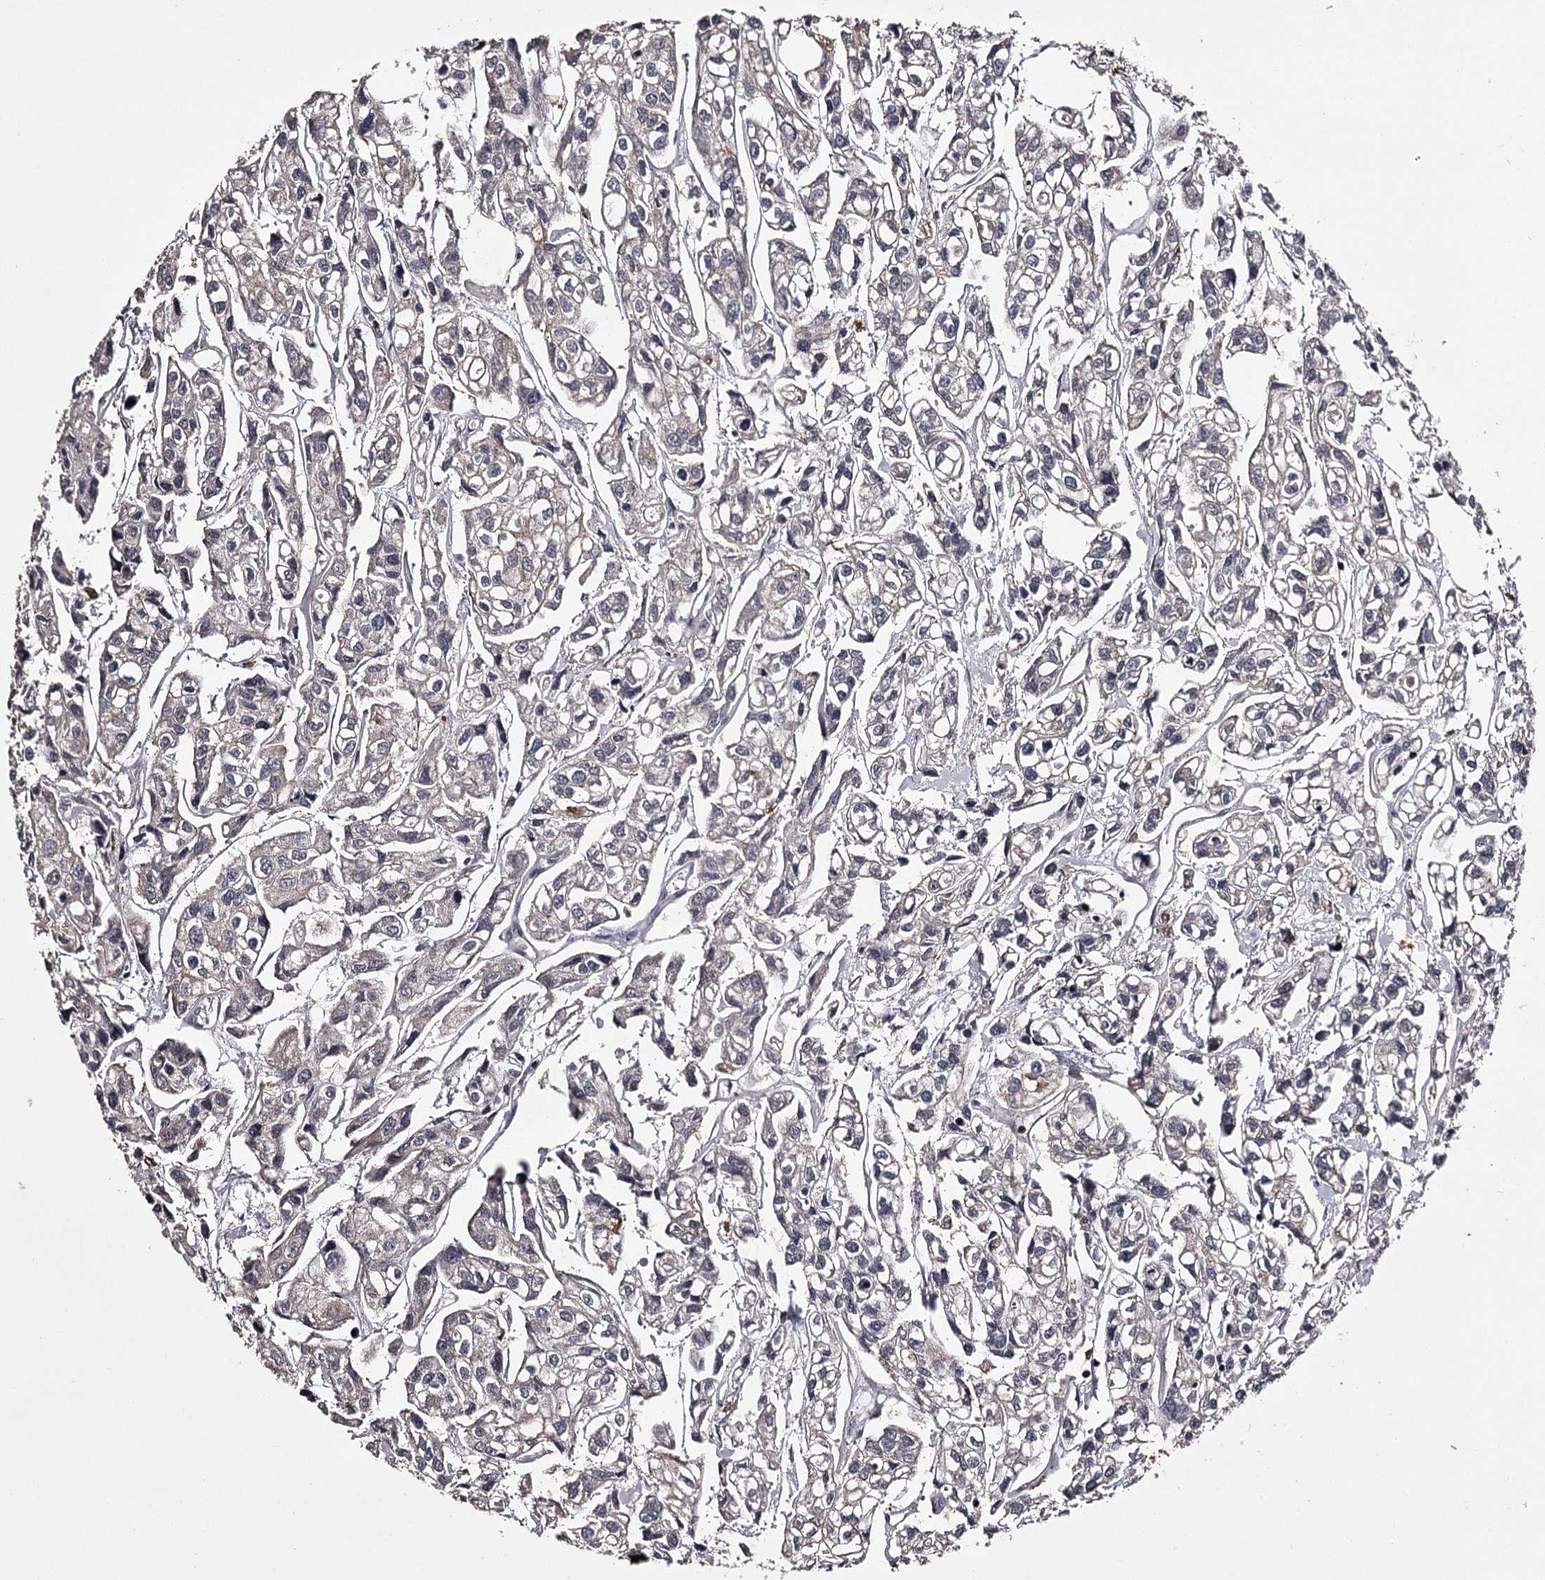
{"staining": {"intensity": "negative", "quantity": "none", "location": "none"}, "tissue": "urothelial cancer", "cell_type": "Tumor cells", "image_type": "cancer", "snomed": [{"axis": "morphology", "description": "Urothelial carcinoma, High grade"}, {"axis": "topography", "description": "Urinary bladder"}], "caption": "Immunohistochemistry (IHC) image of high-grade urothelial carcinoma stained for a protein (brown), which shows no expression in tumor cells.", "gene": "SLC32A1", "patient": {"sex": "male", "age": 67}}